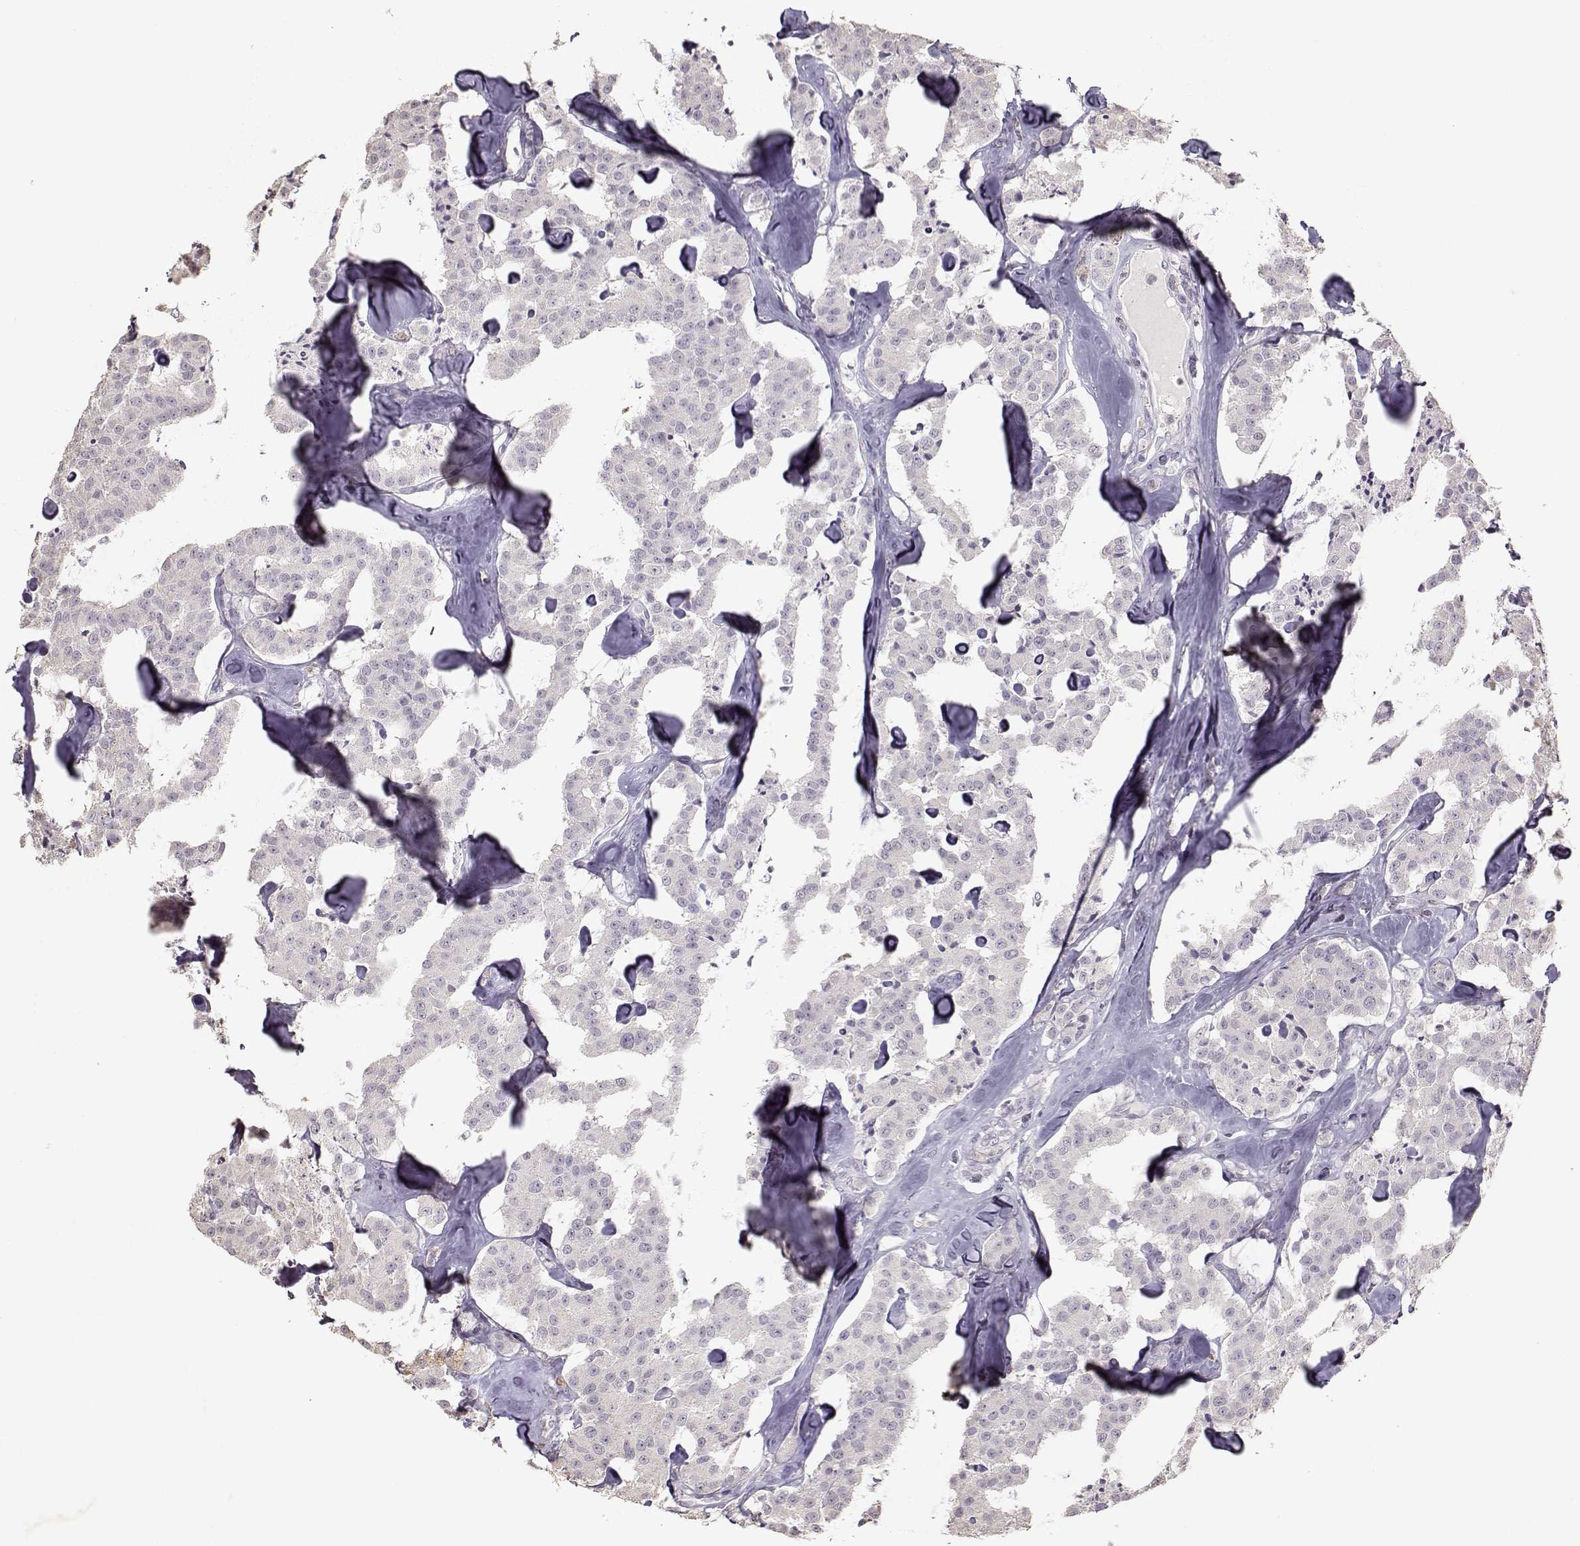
{"staining": {"intensity": "negative", "quantity": "none", "location": "none"}, "tissue": "carcinoid", "cell_type": "Tumor cells", "image_type": "cancer", "snomed": [{"axis": "morphology", "description": "Carcinoid, malignant, NOS"}, {"axis": "topography", "description": "Pancreas"}], "caption": "Human carcinoid stained for a protein using immunohistochemistry (IHC) demonstrates no positivity in tumor cells.", "gene": "UROC1", "patient": {"sex": "male", "age": 41}}